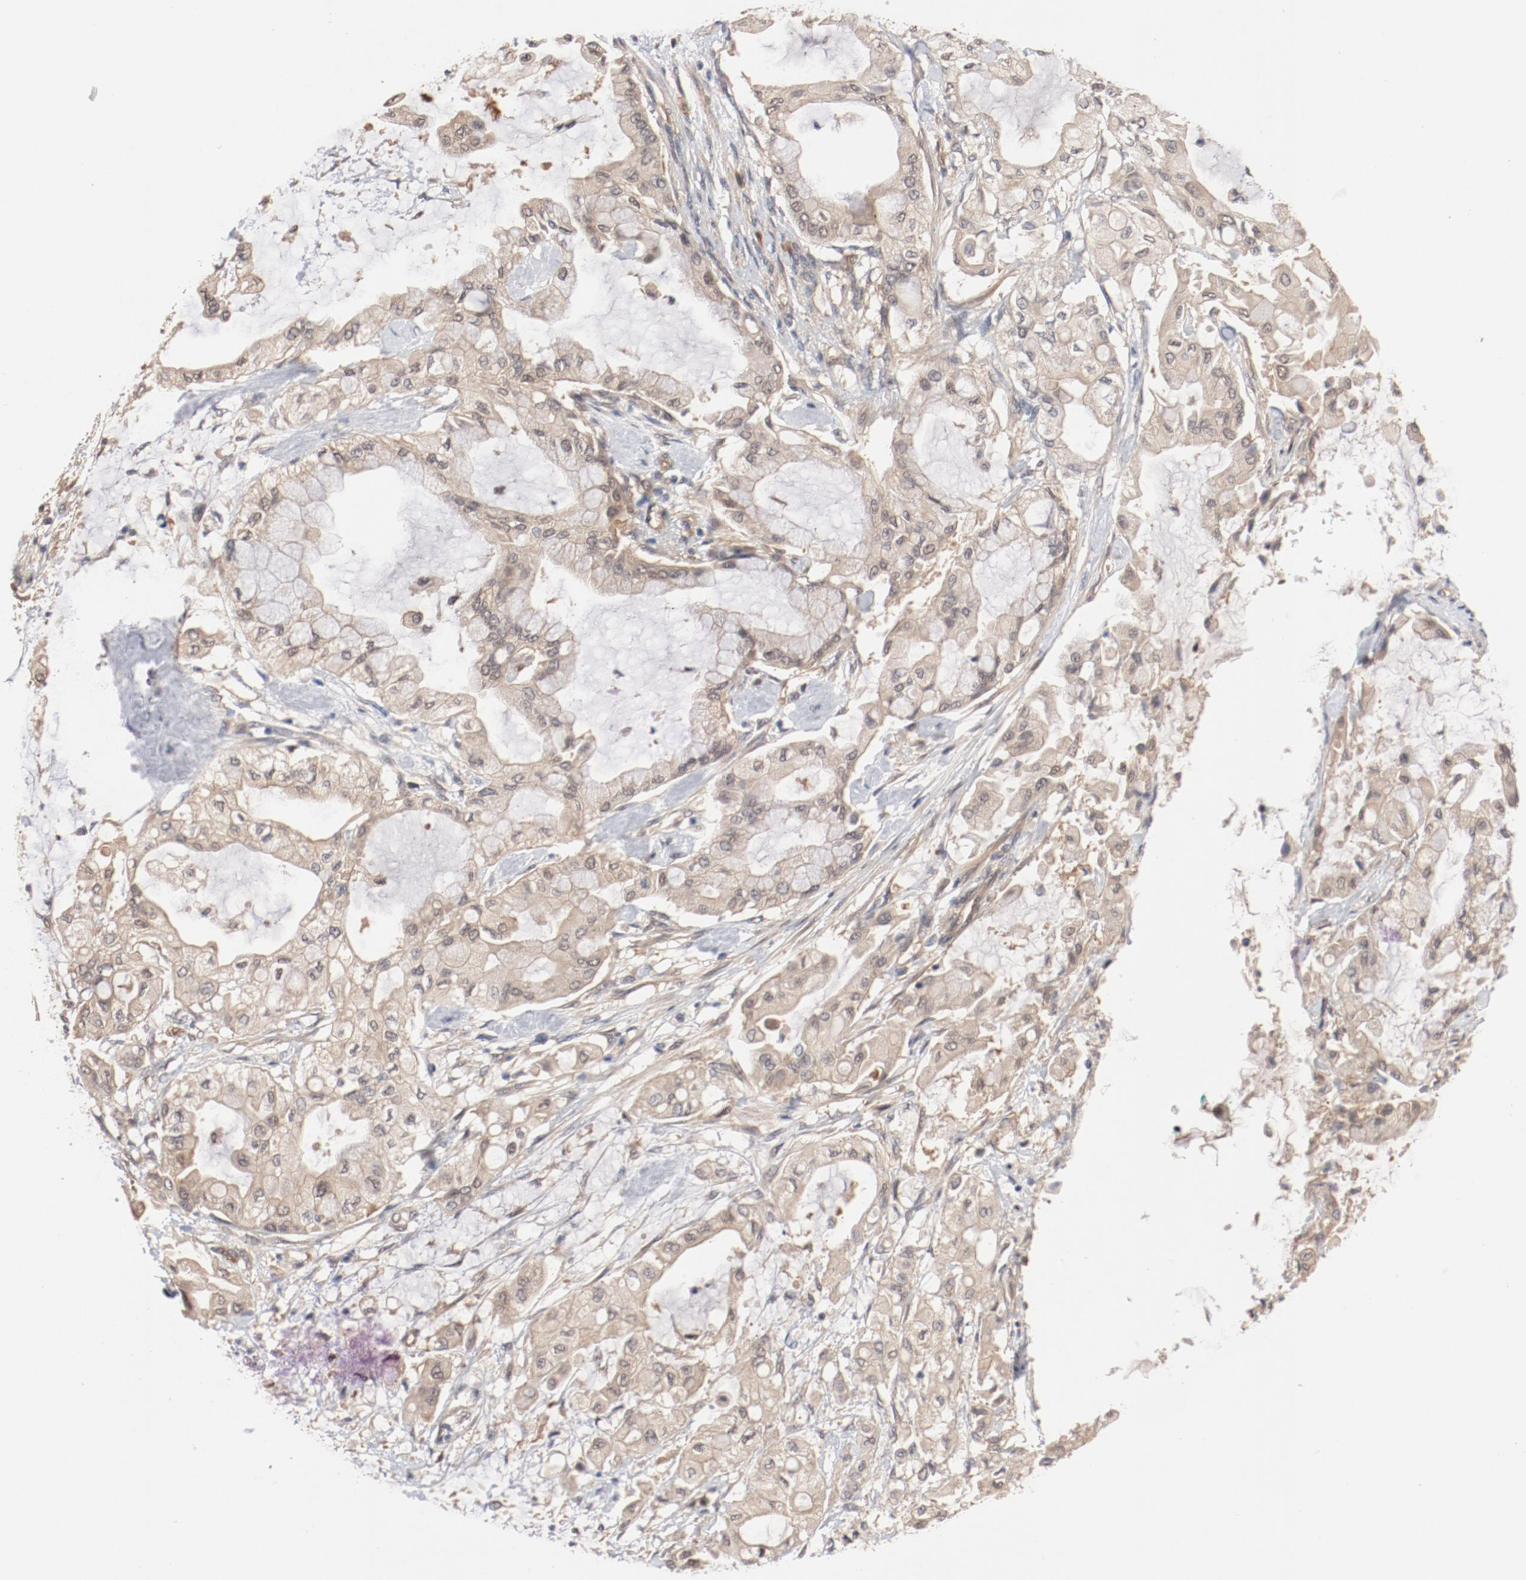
{"staining": {"intensity": "negative", "quantity": "none", "location": "none"}, "tissue": "pancreatic cancer", "cell_type": "Tumor cells", "image_type": "cancer", "snomed": [{"axis": "morphology", "description": "Adenocarcinoma, NOS"}, {"axis": "morphology", "description": "Adenocarcinoma, metastatic, NOS"}, {"axis": "topography", "description": "Lymph node"}, {"axis": "topography", "description": "Pancreas"}, {"axis": "topography", "description": "Duodenum"}], "caption": "This is a histopathology image of immunohistochemistry staining of adenocarcinoma (pancreatic), which shows no expression in tumor cells.", "gene": "PITPNM2", "patient": {"sex": "female", "age": 64}}